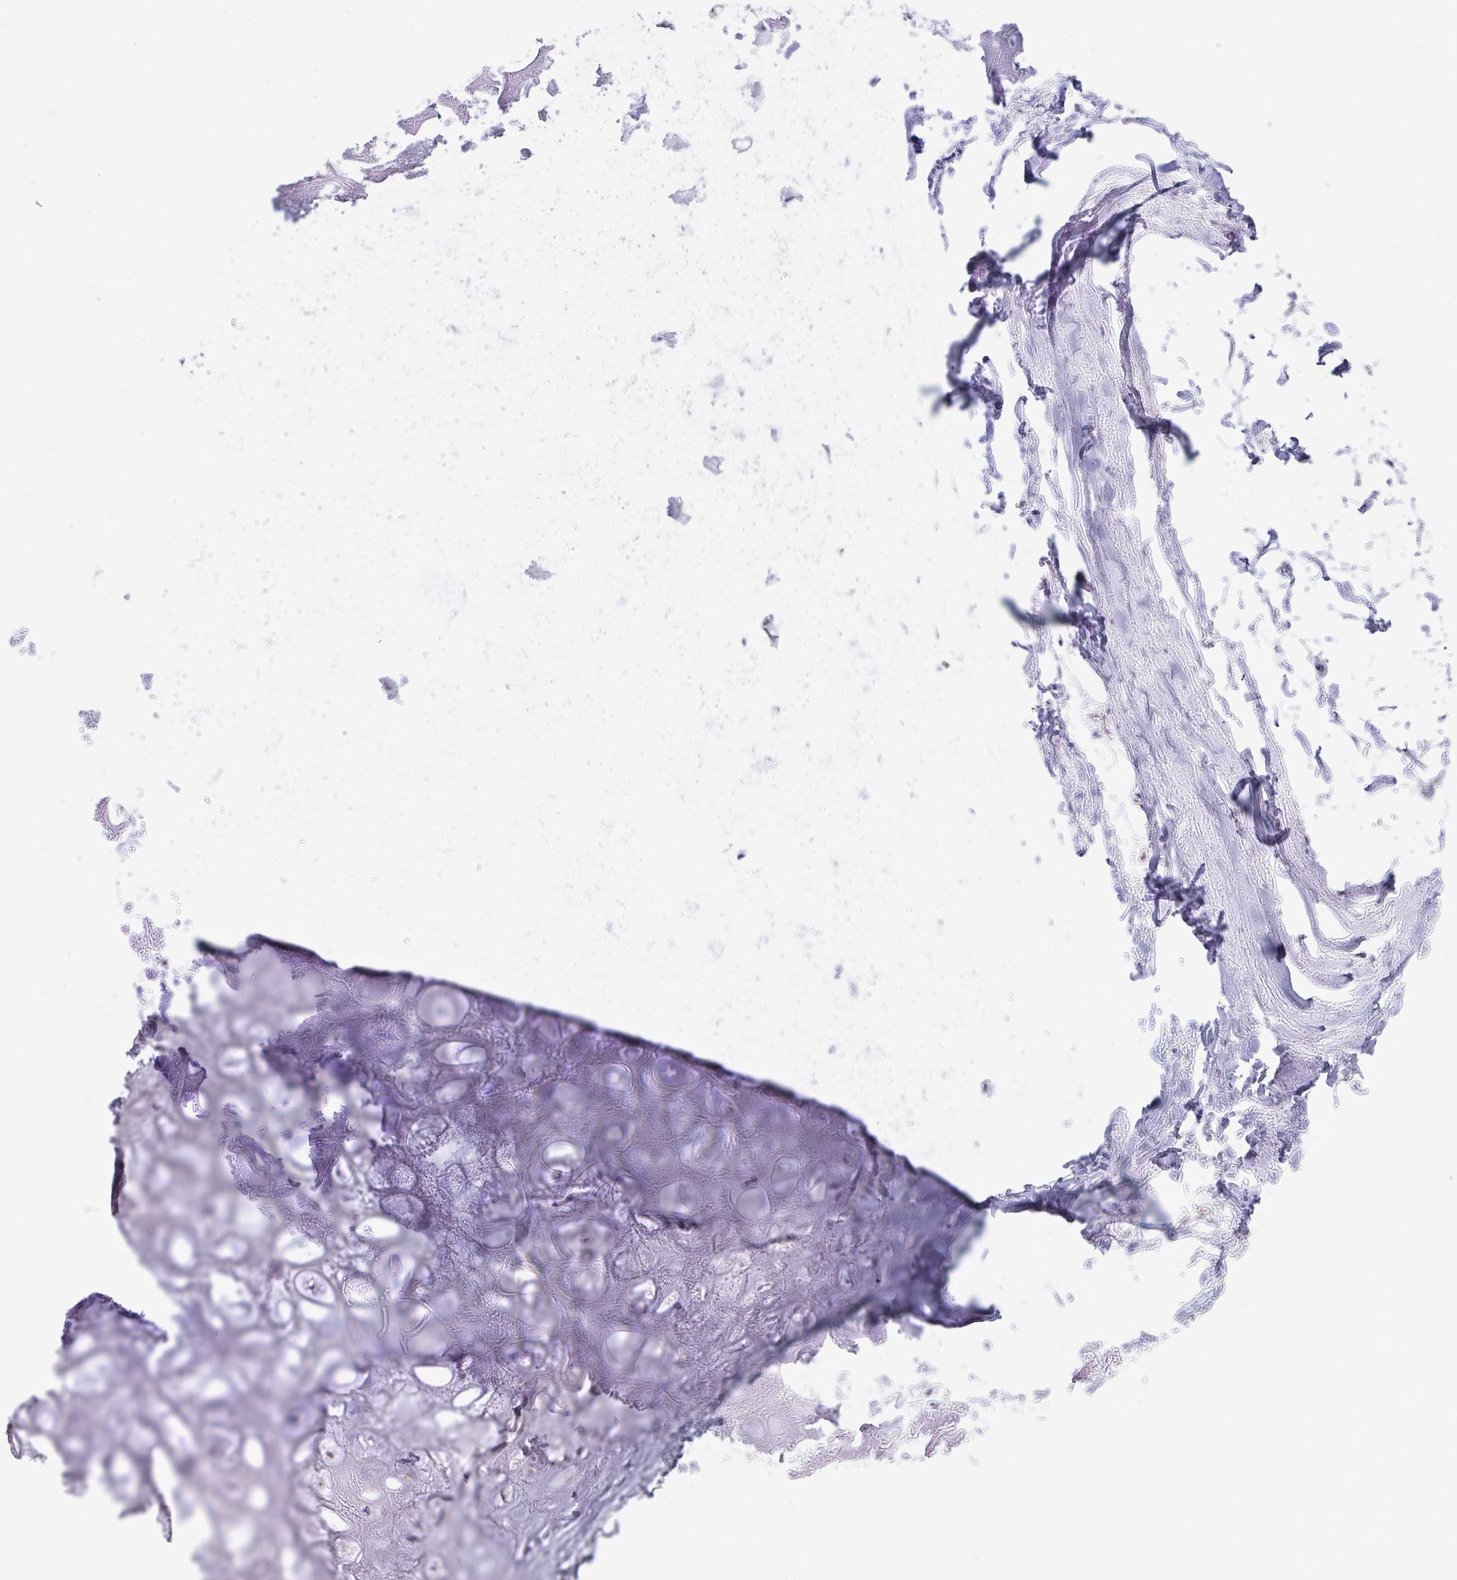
{"staining": {"intensity": "negative", "quantity": "none", "location": "none"}, "tissue": "soft tissue", "cell_type": "Chondrocytes", "image_type": "normal", "snomed": [{"axis": "morphology", "description": "Normal tissue, NOS"}, {"axis": "topography", "description": "Lymph node"}, {"axis": "topography", "description": "Cartilage tissue"}, {"axis": "topography", "description": "Nasopharynx"}], "caption": "An image of soft tissue stained for a protein demonstrates no brown staining in chondrocytes. (Stains: DAB immunohistochemistry with hematoxylin counter stain, Microscopy: brightfield microscopy at high magnification).", "gene": "ARPP19", "patient": {"sex": "male", "age": 63}}